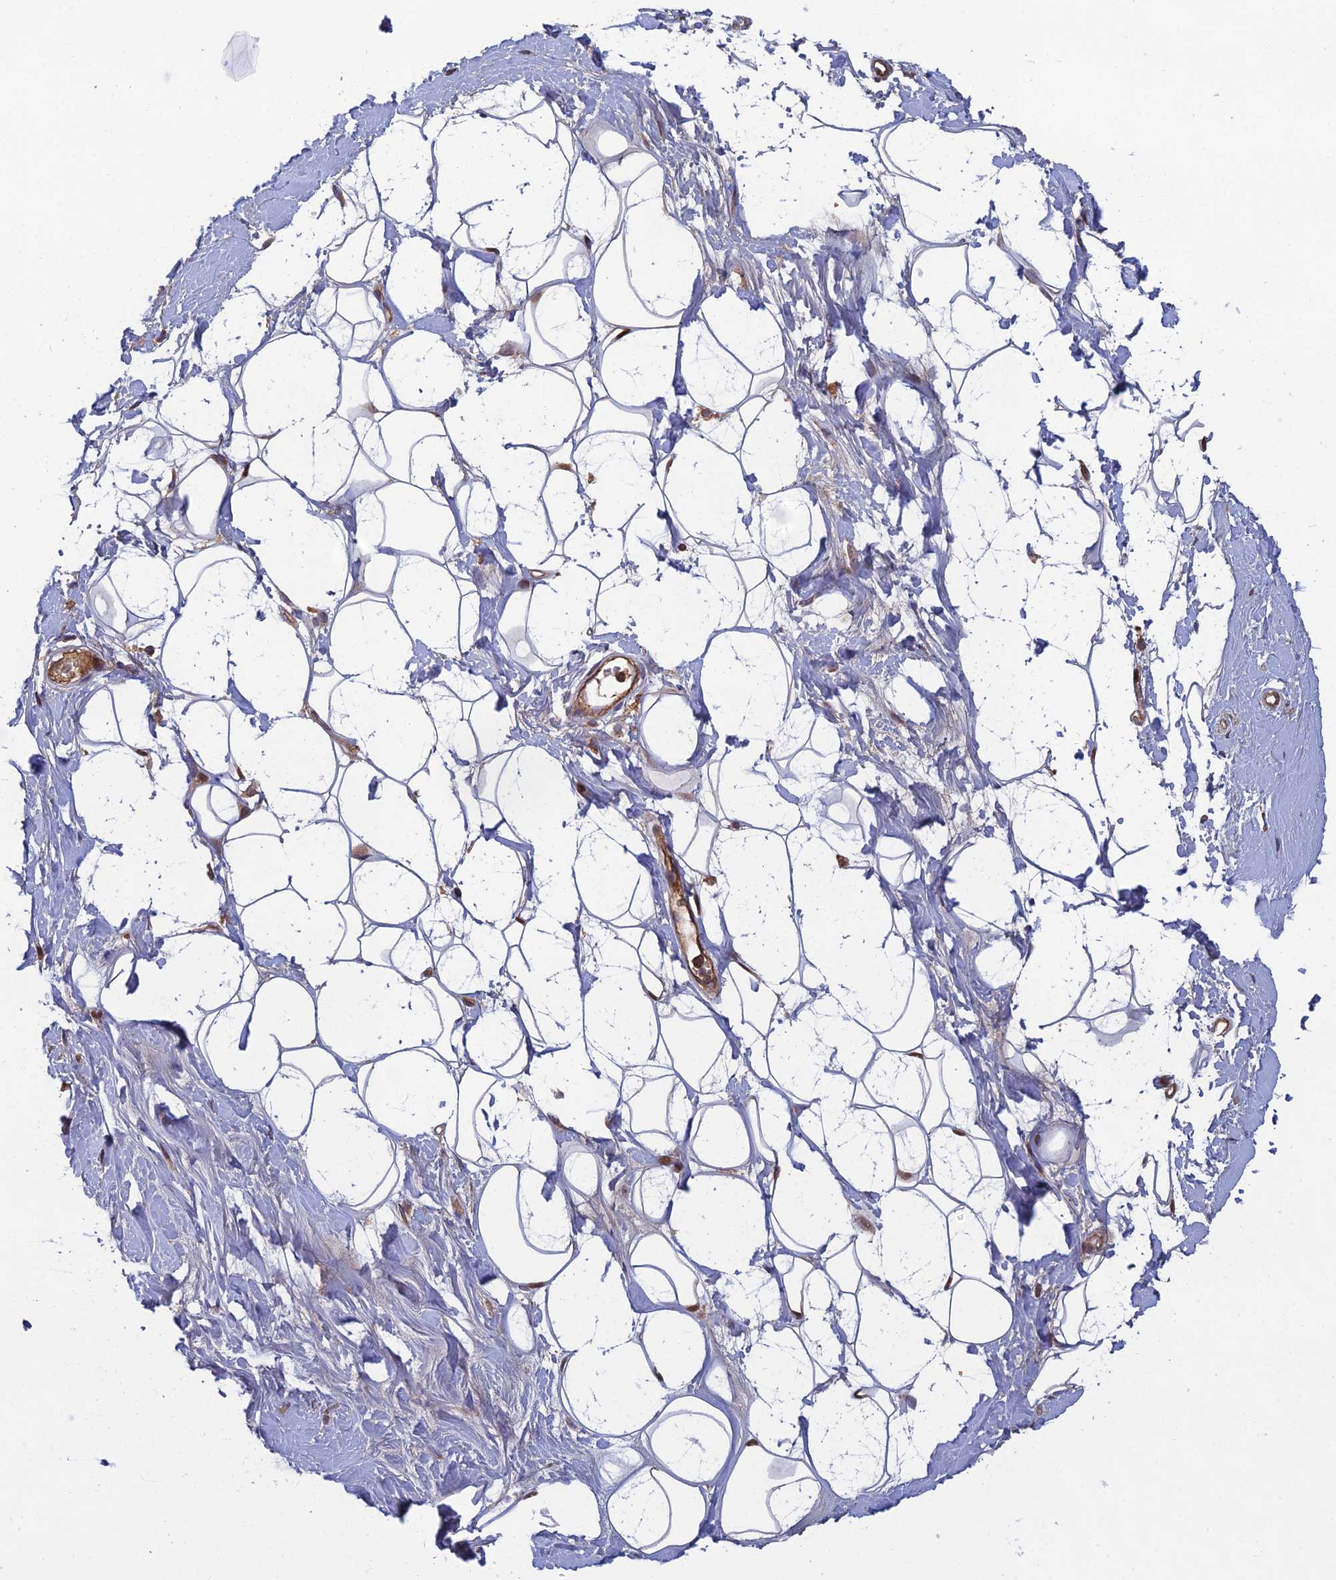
{"staining": {"intensity": "weak", "quantity": ">75%", "location": "cytoplasmic/membranous"}, "tissue": "adipose tissue", "cell_type": "Adipocytes", "image_type": "normal", "snomed": [{"axis": "morphology", "description": "Normal tissue, NOS"}, {"axis": "topography", "description": "Breast"}], "caption": "Brown immunohistochemical staining in unremarkable adipose tissue exhibits weak cytoplasmic/membranous positivity in about >75% of adipocytes. Nuclei are stained in blue.", "gene": "C15orf62", "patient": {"sex": "female", "age": 26}}